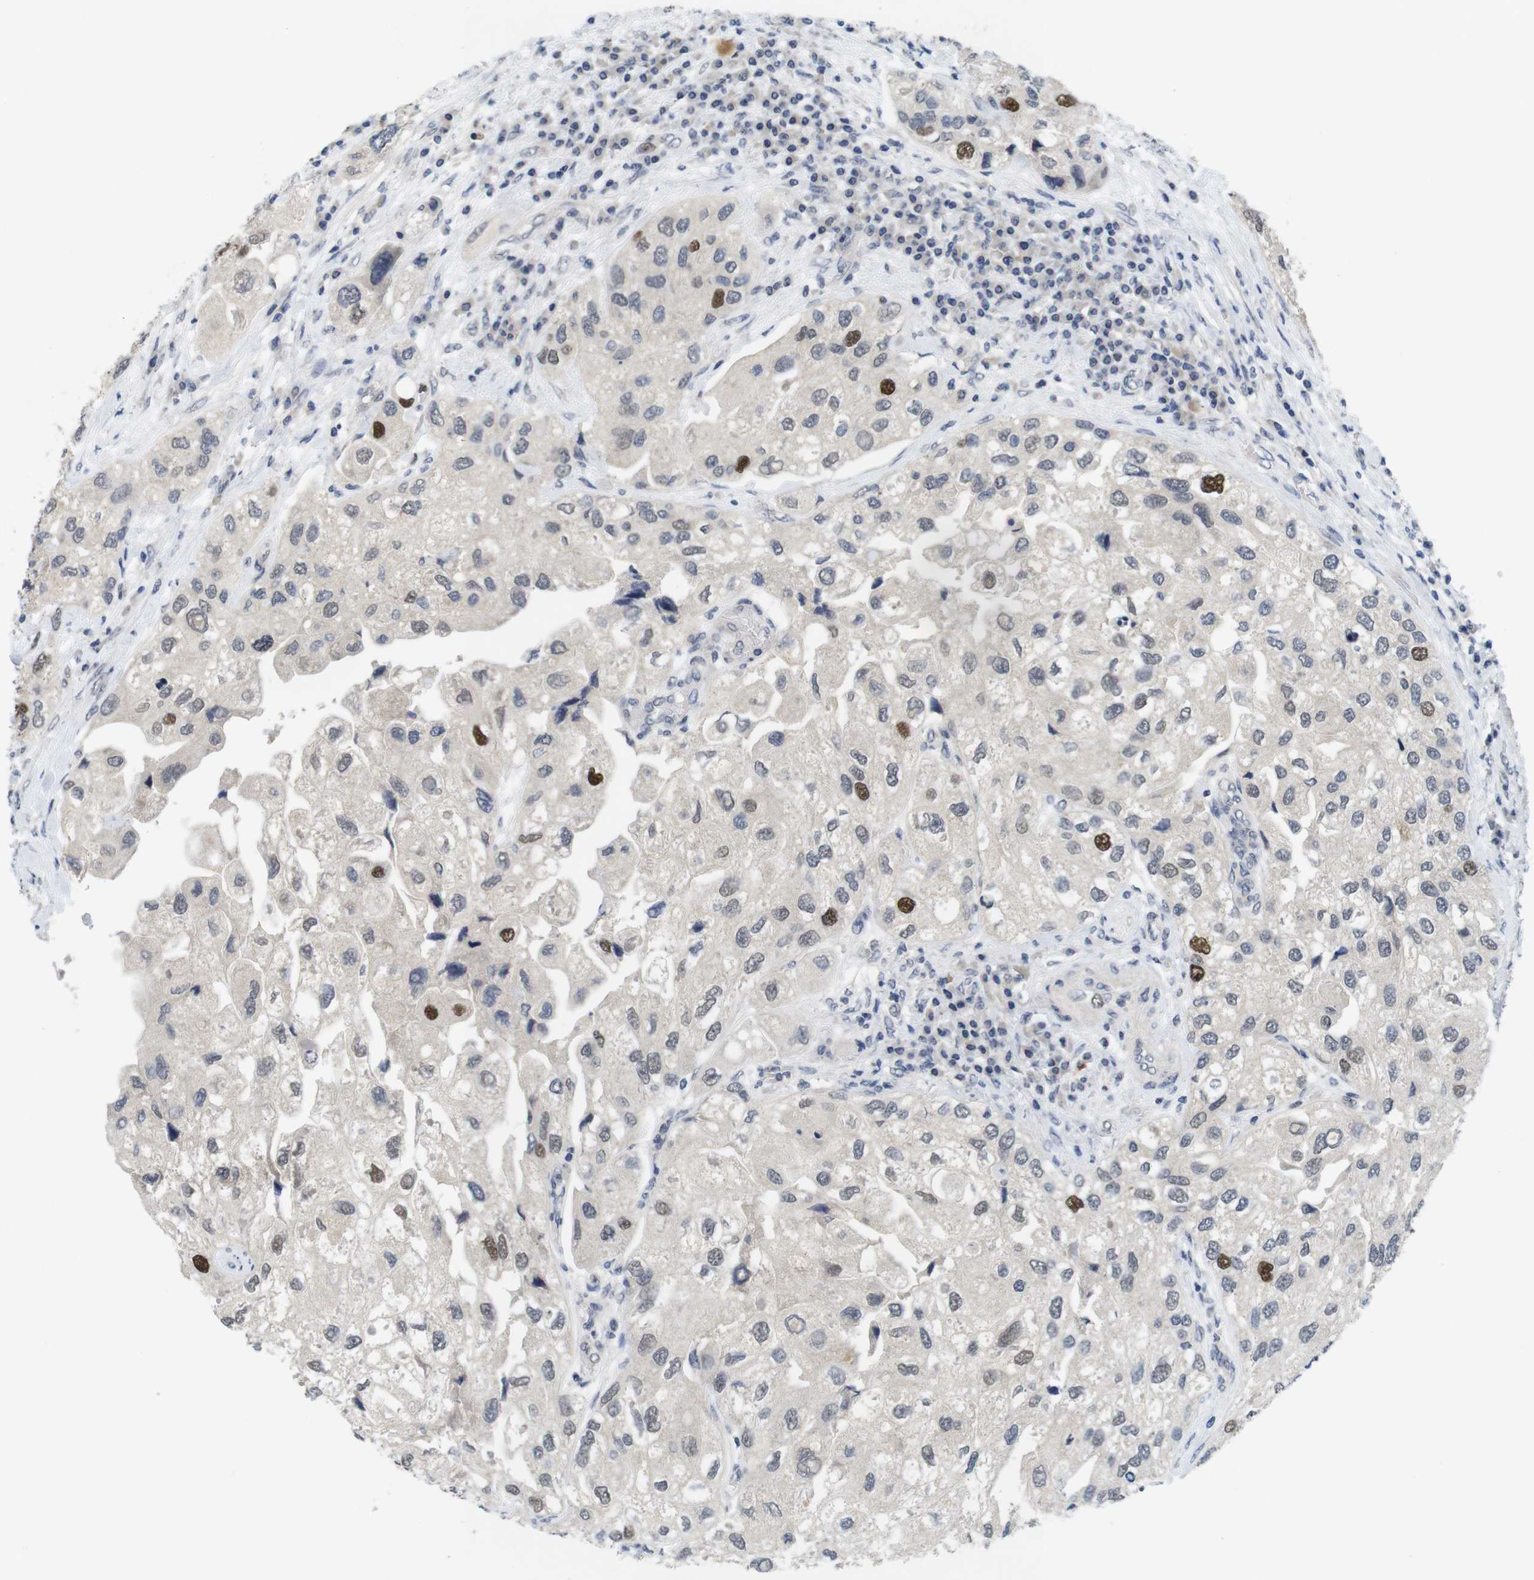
{"staining": {"intensity": "strong", "quantity": "<25%", "location": "nuclear"}, "tissue": "urothelial cancer", "cell_type": "Tumor cells", "image_type": "cancer", "snomed": [{"axis": "morphology", "description": "Urothelial carcinoma, High grade"}, {"axis": "topography", "description": "Urinary bladder"}], "caption": "Urothelial cancer tissue displays strong nuclear expression in approximately <25% of tumor cells, visualized by immunohistochemistry.", "gene": "SKP2", "patient": {"sex": "female", "age": 64}}